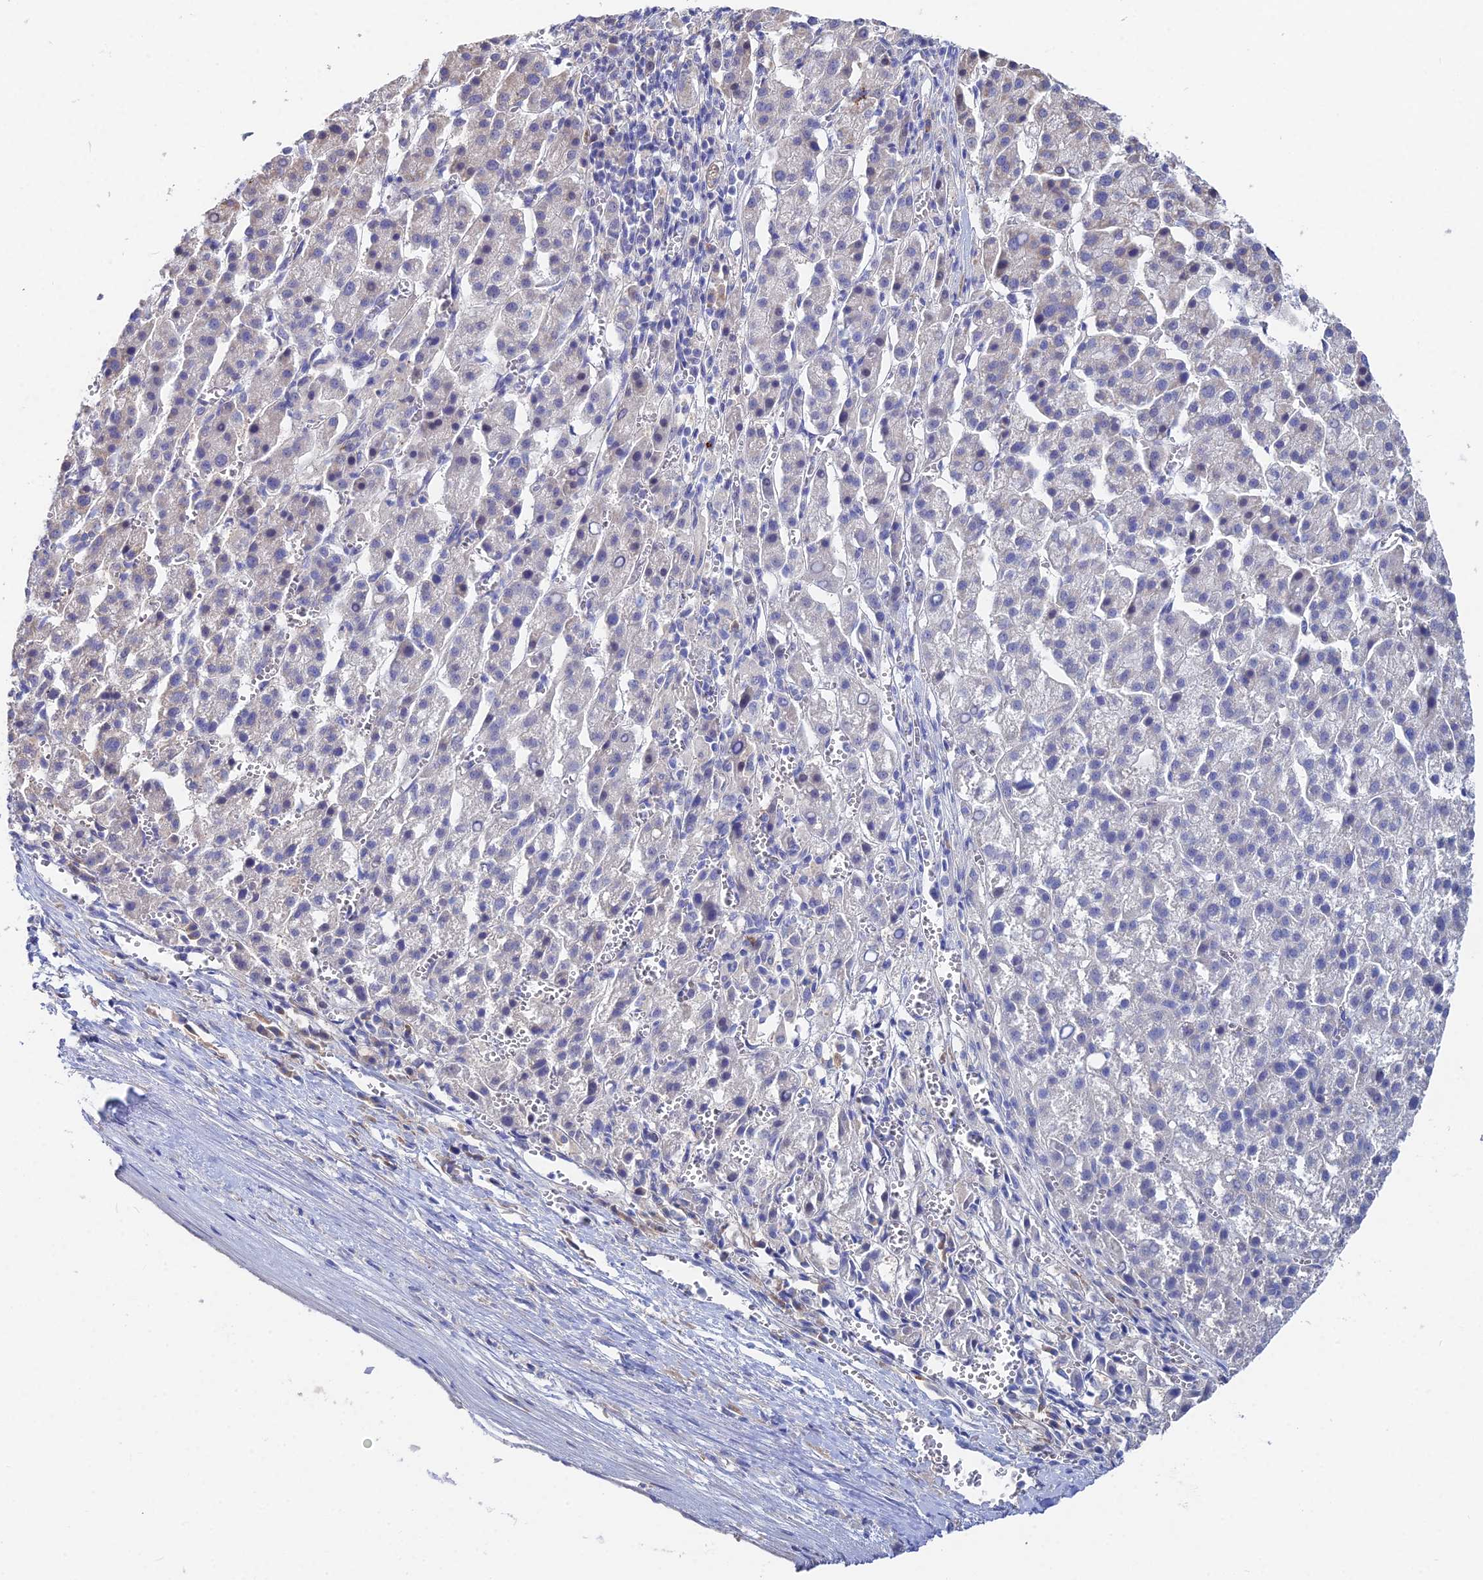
{"staining": {"intensity": "negative", "quantity": "none", "location": "none"}, "tissue": "liver cancer", "cell_type": "Tumor cells", "image_type": "cancer", "snomed": [{"axis": "morphology", "description": "Carcinoma, Hepatocellular, NOS"}, {"axis": "topography", "description": "Liver"}], "caption": "IHC photomicrograph of neoplastic tissue: human liver hepatocellular carcinoma stained with DAB exhibits no significant protein staining in tumor cells.", "gene": "DNAH14", "patient": {"sex": "female", "age": 58}}